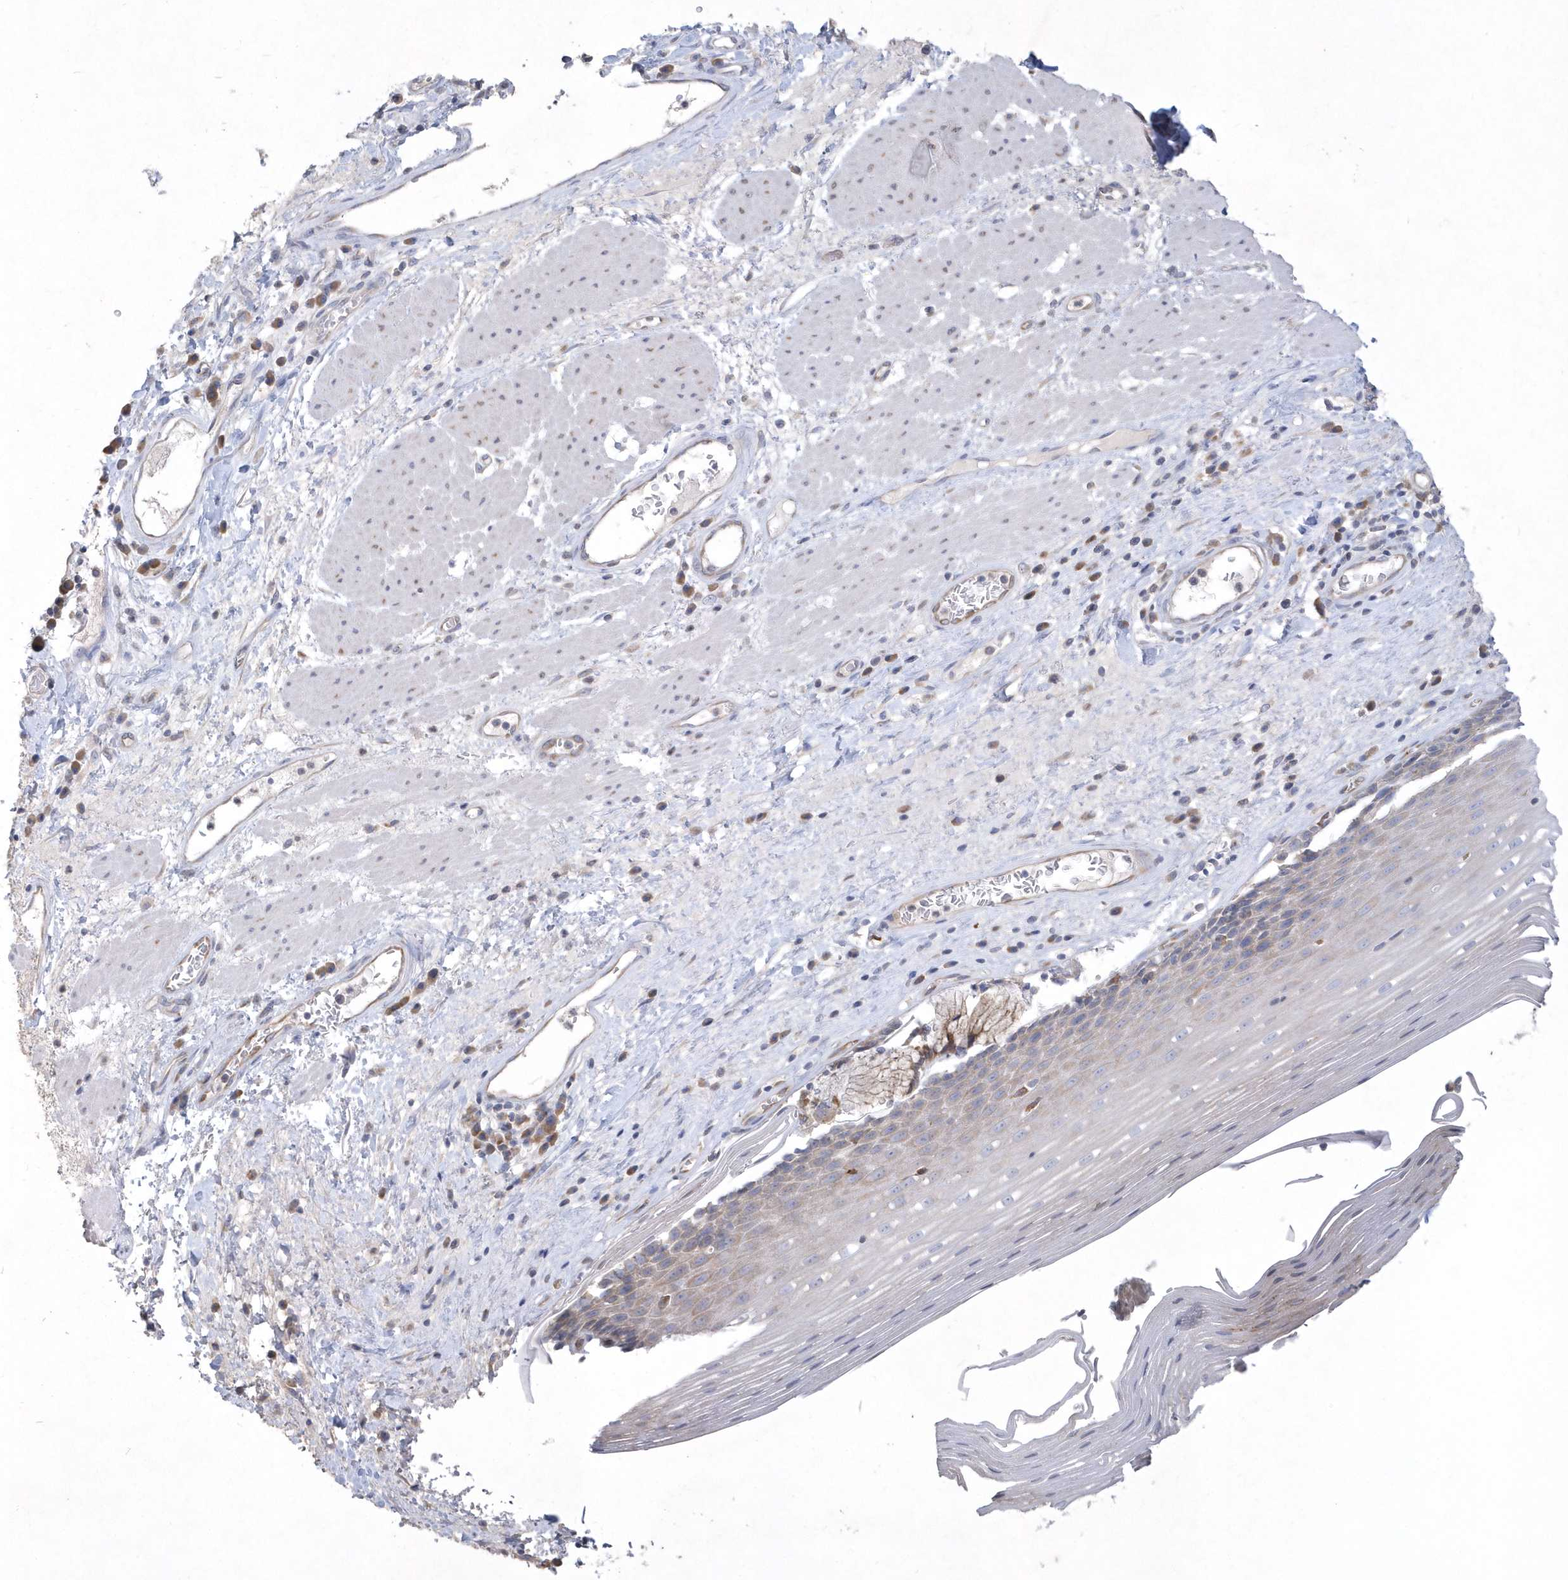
{"staining": {"intensity": "moderate", "quantity": "<25%", "location": "cytoplasmic/membranous"}, "tissue": "esophagus", "cell_type": "Squamous epithelial cells", "image_type": "normal", "snomed": [{"axis": "morphology", "description": "Normal tissue, NOS"}, {"axis": "topography", "description": "Esophagus"}], "caption": "Approximately <25% of squamous epithelial cells in unremarkable human esophagus demonstrate moderate cytoplasmic/membranous protein expression as visualized by brown immunohistochemical staining.", "gene": "DGAT1", "patient": {"sex": "male", "age": 62}}